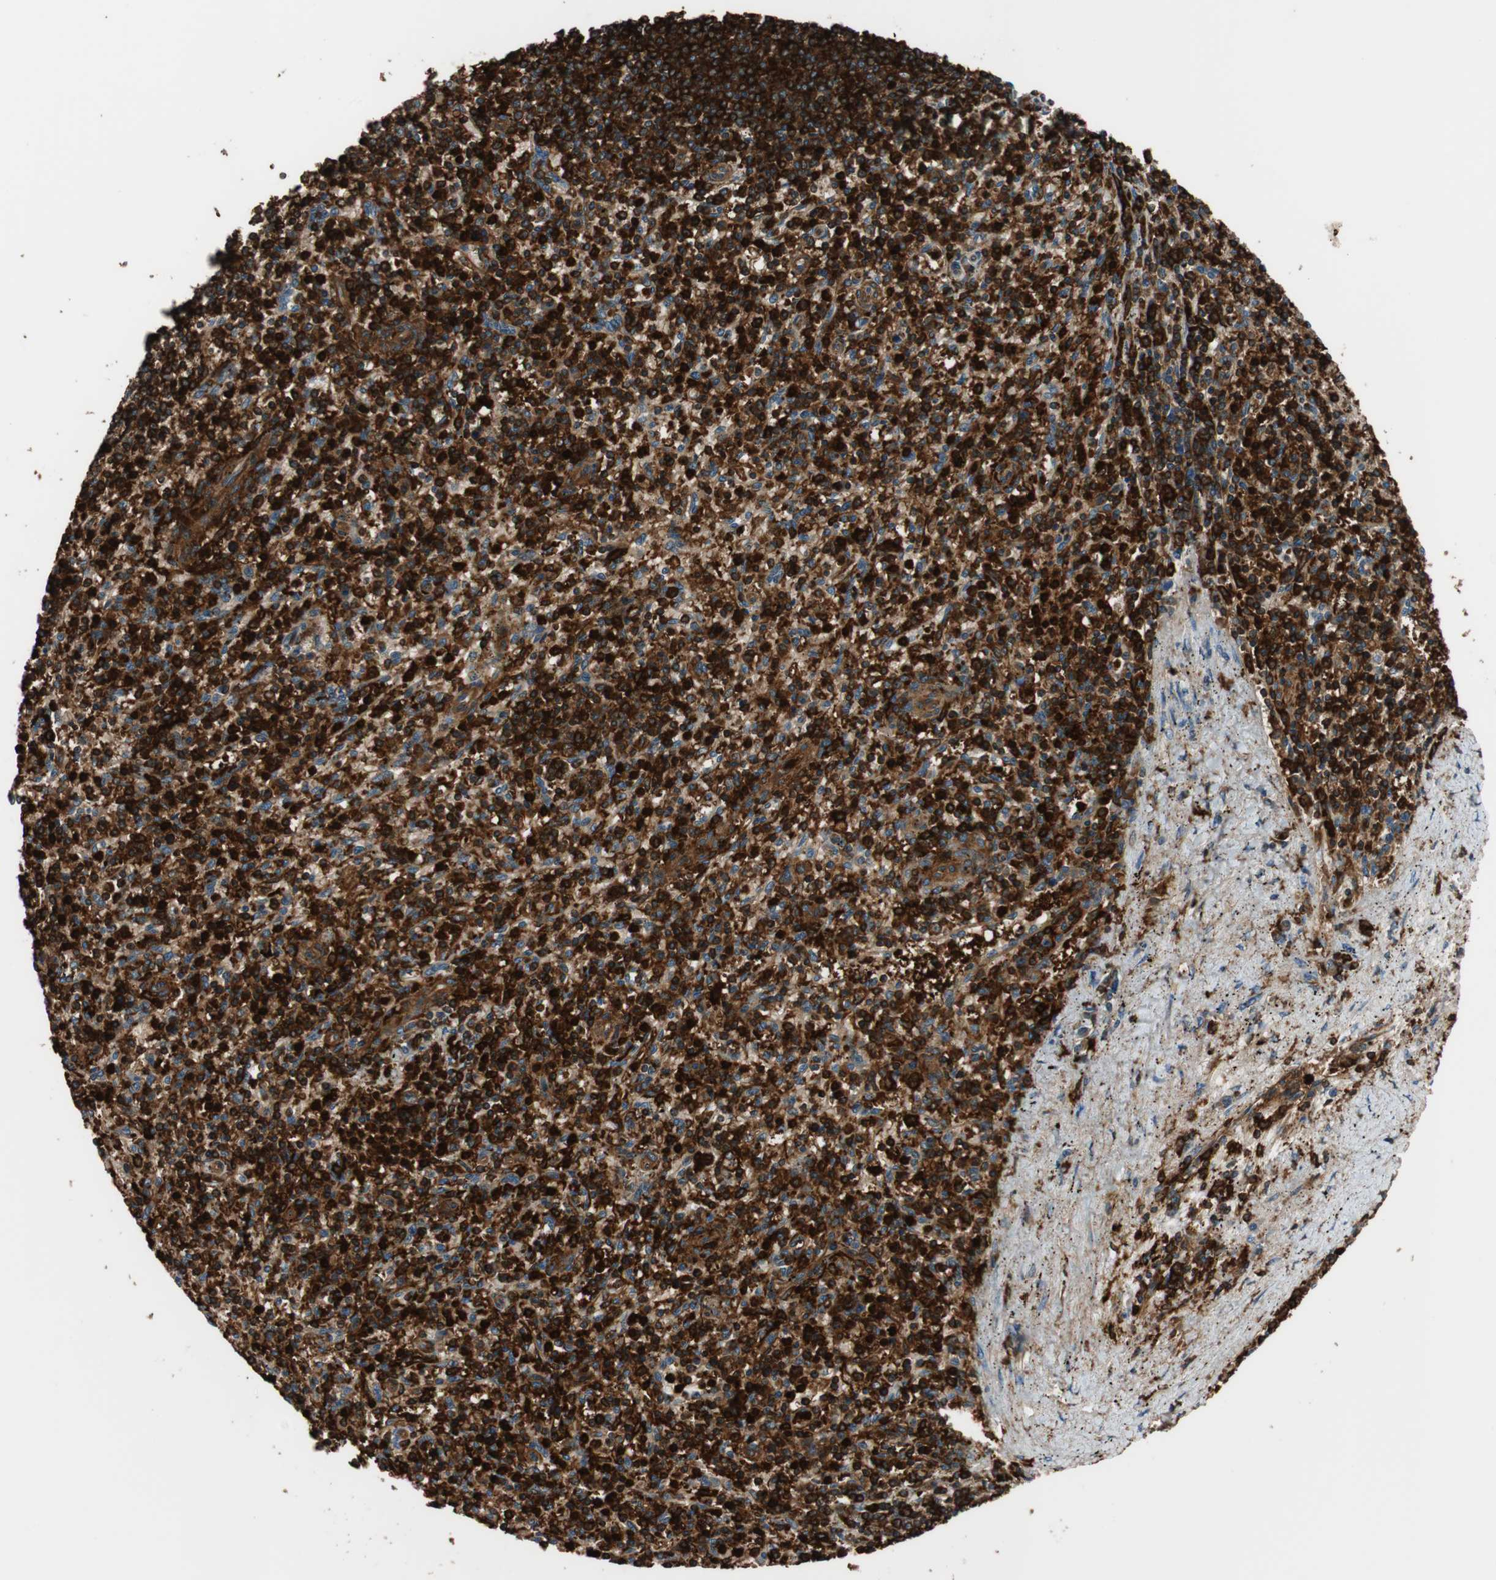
{"staining": {"intensity": "strong", "quantity": ">75%", "location": "cytoplasmic/membranous"}, "tissue": "spleen", "cell_type": "Cells in red pulp", "image_type": "normal", "snomed": [{"axis": "morphology", "description": "Normal tissue, NOS"}, {"axis": "topography", "description": "Spleen"}], "caption": "Immunohistochemical staining of normal spleen demonstrates >75% levels of strong cytoplasmic/membranous protein expression in approximately >75% of cells in red pulp. (IHC, brightfield microscopy, high magnification).", "gene": "VASP", "patient": {"sex": "male", "age": 72}}